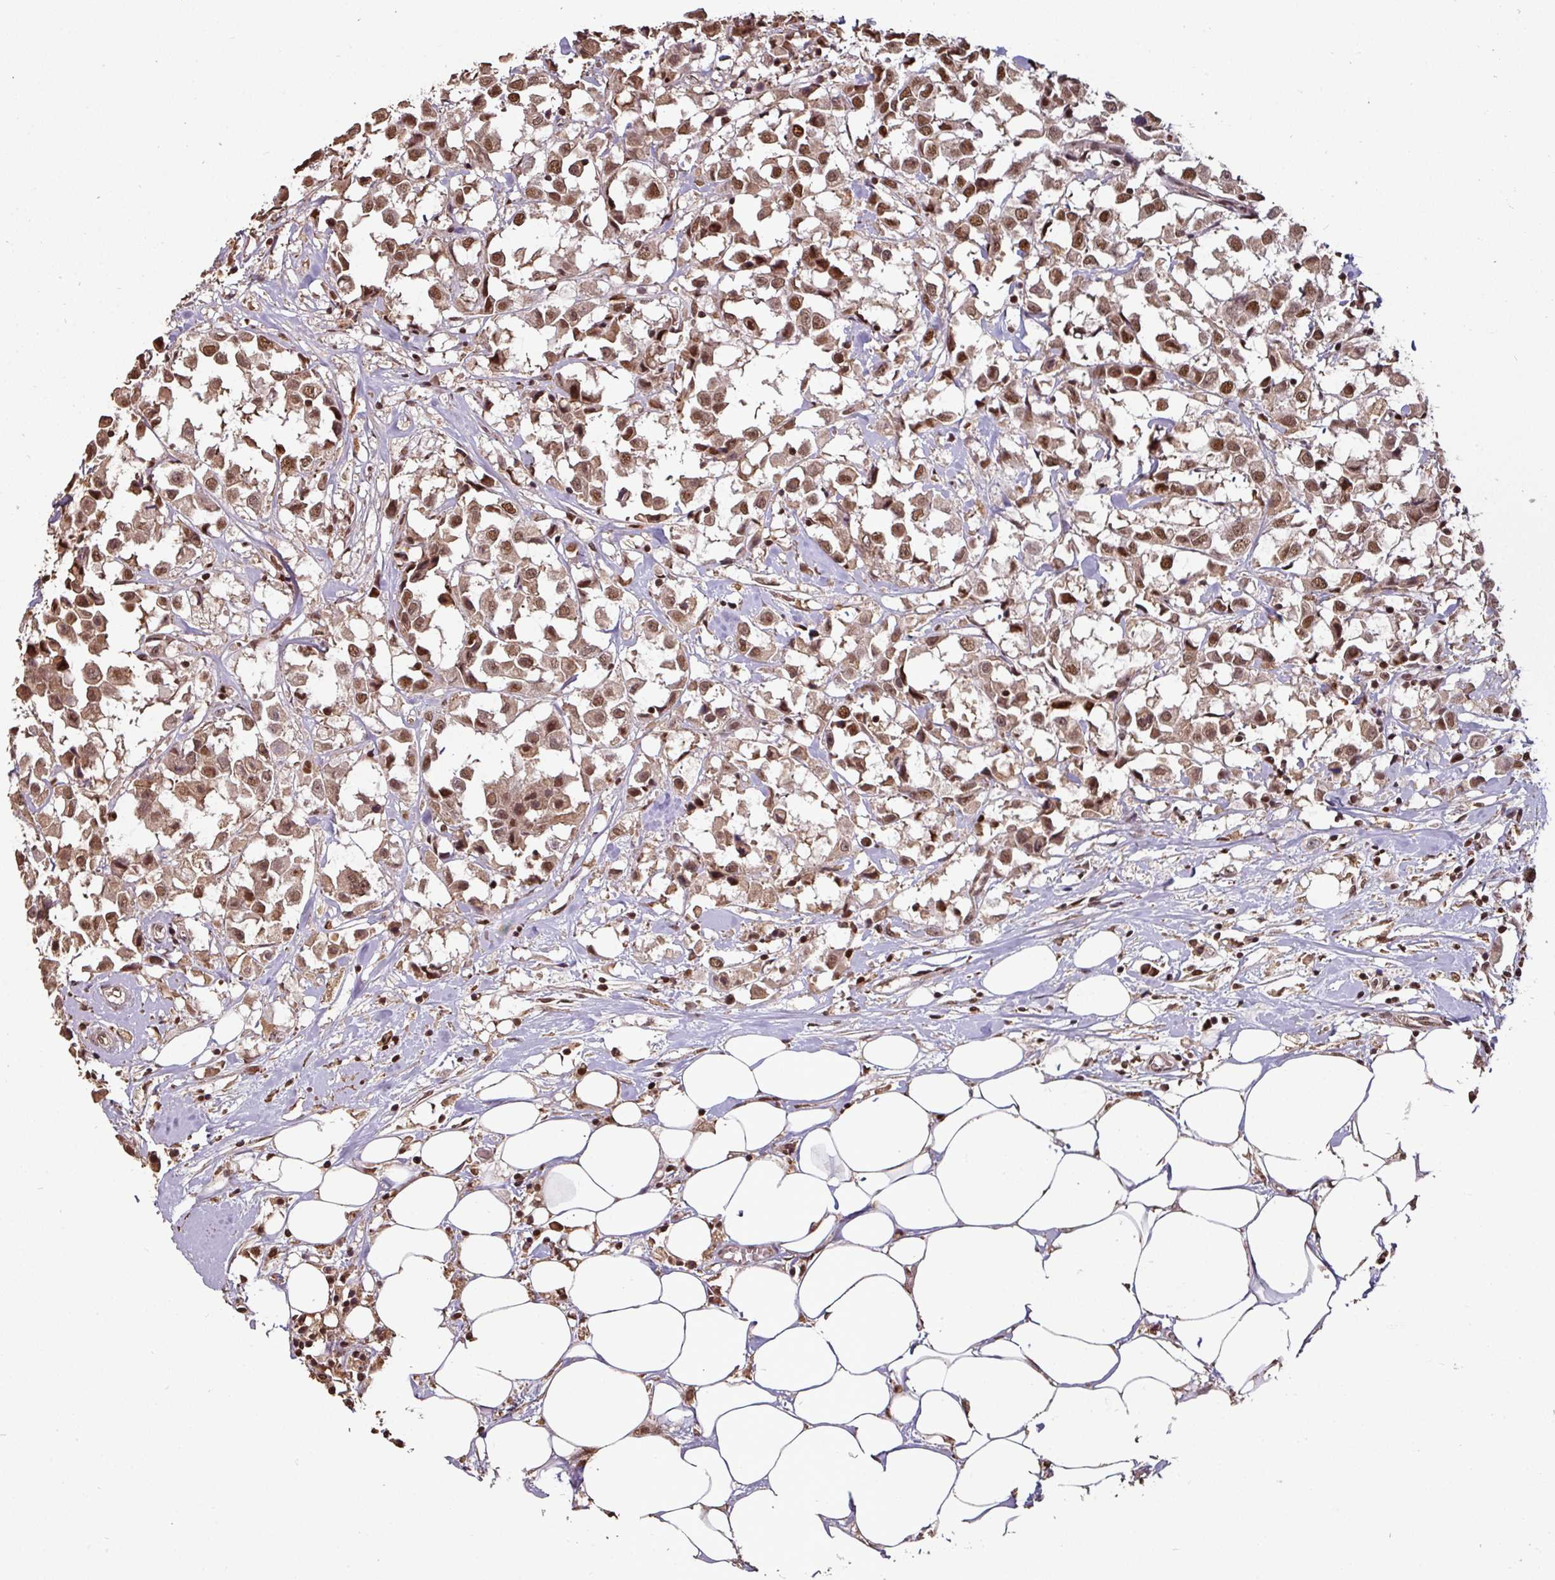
{"staining": {"intensity": "moderate", "quantity": ">75%", "location": "cytoplasmic/membranous,nuclear"}, "tissue": "breast cancer", "cell_type": "Tumor cells", "image_type": "cancer", "snomed": [{"axis": "morphology", "description": "Duct carcinoma"}, {"axis": "topography", "description": "Breast"}], "caption": "Protein staining of infiltrating ductal carcinoma (breast) tissue demonstrates moderate cytoplasmic/membranous and nuclear staining in approximately >75% of tumor cells. (Stains: DAB (3,3'-diaminobenzidine) in brown, nuclei in blue, Microscopy: brightfield microscopy at high magnification).", "gene": "POLD1", "patient": {"sex": "female", "age": 61}}